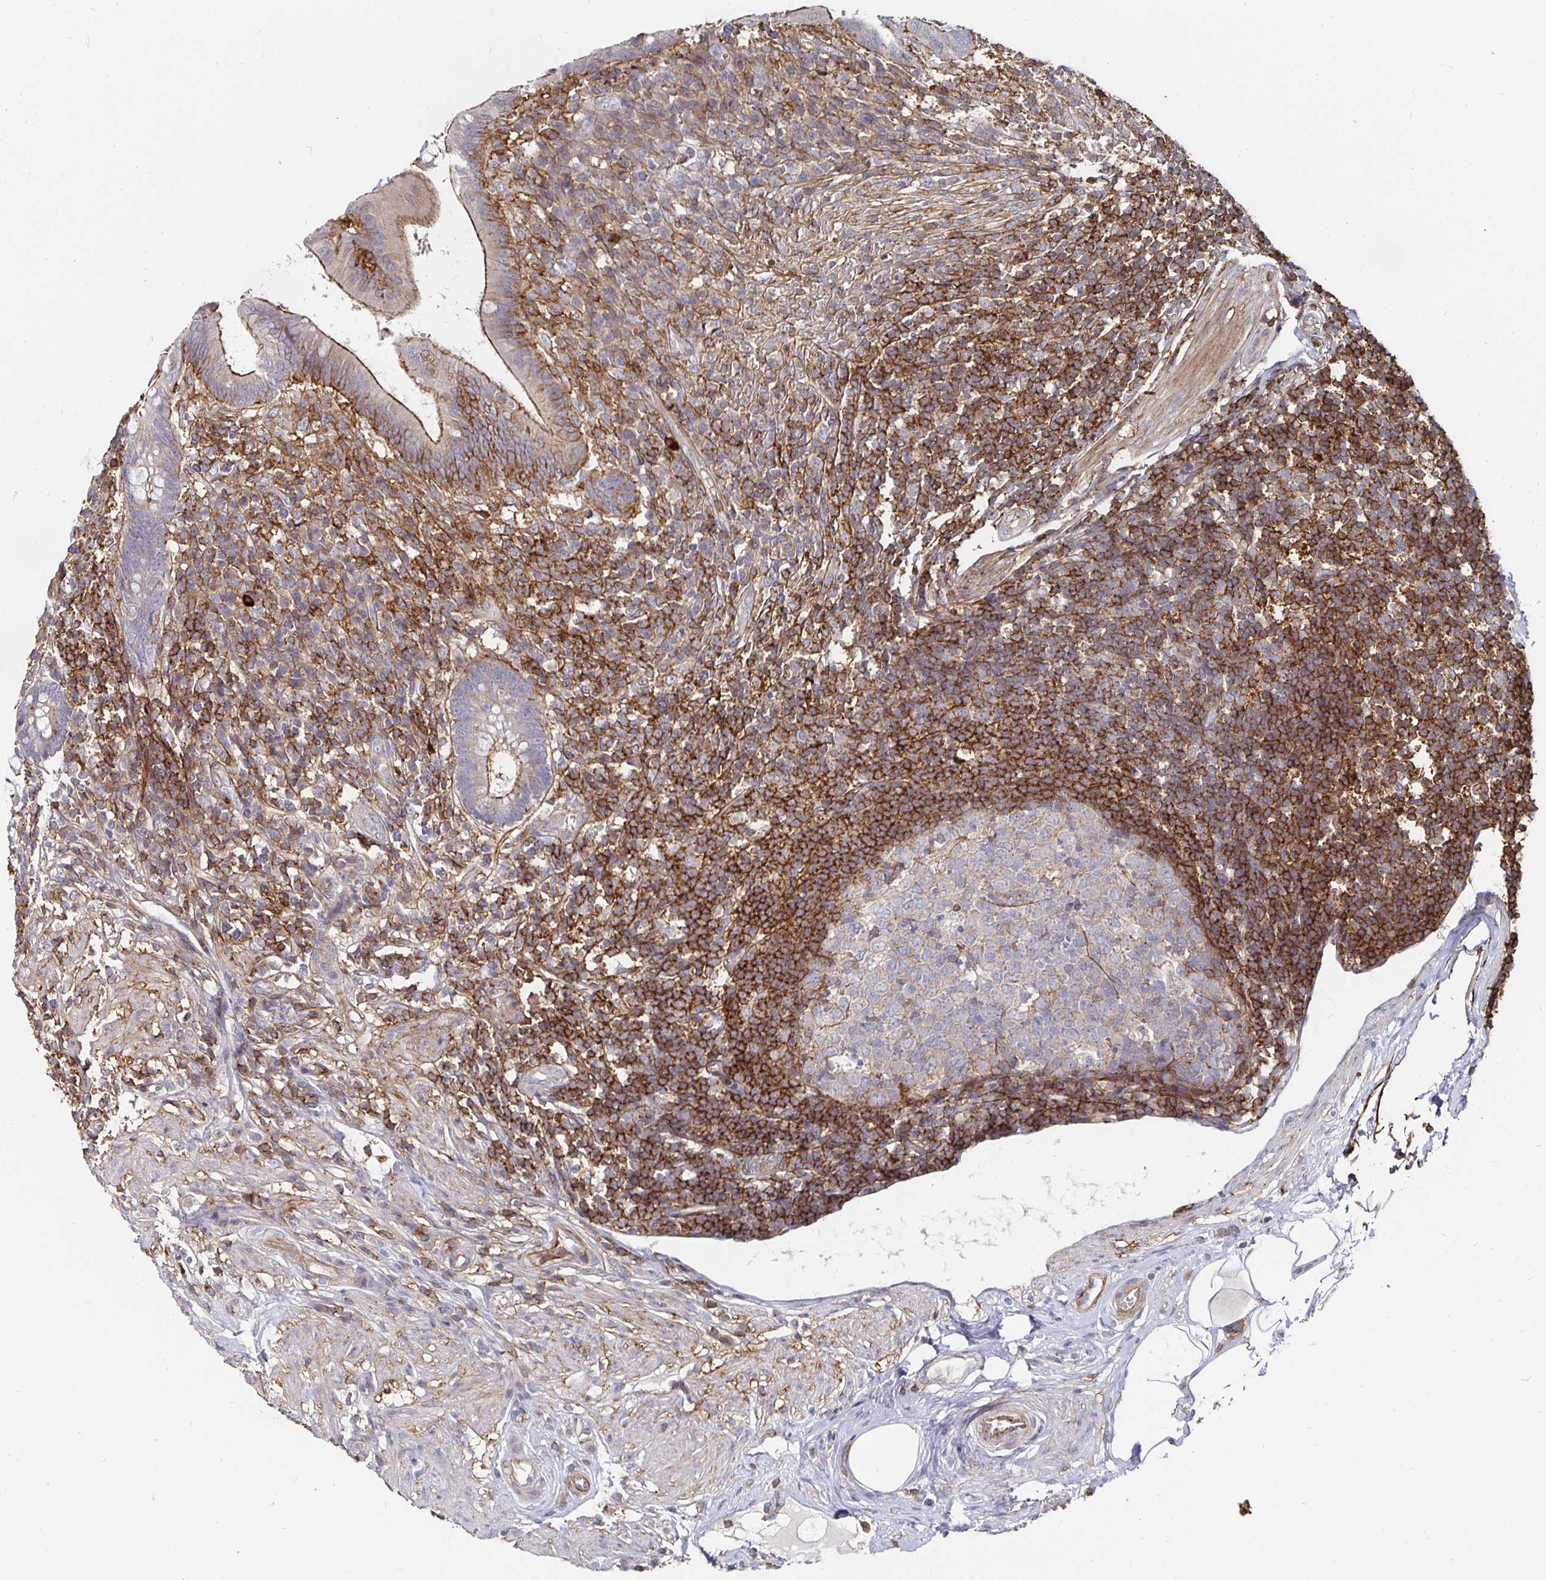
{"staining": {"intensity": "moderate", "quantity": "25%-75%", "location": "cytoplasmic/membranous"}, "tissue": "appendix", "cell_type": "Glandular cells", "image_type": "normal", "snomed": [{"axis": "morphology", "description": "Normal tissue, NOS"}, {"axis": "topography", "description": "Appendix"}], "caption": "Immunohistochemistry (IHC) of normal human appendix displays medium levels of moderate cytoplasmic/membranous positivity in about 25%-75% of glandular cells.", "gene": "GJA4", "patient": {"sex": "female", "age": 56}}